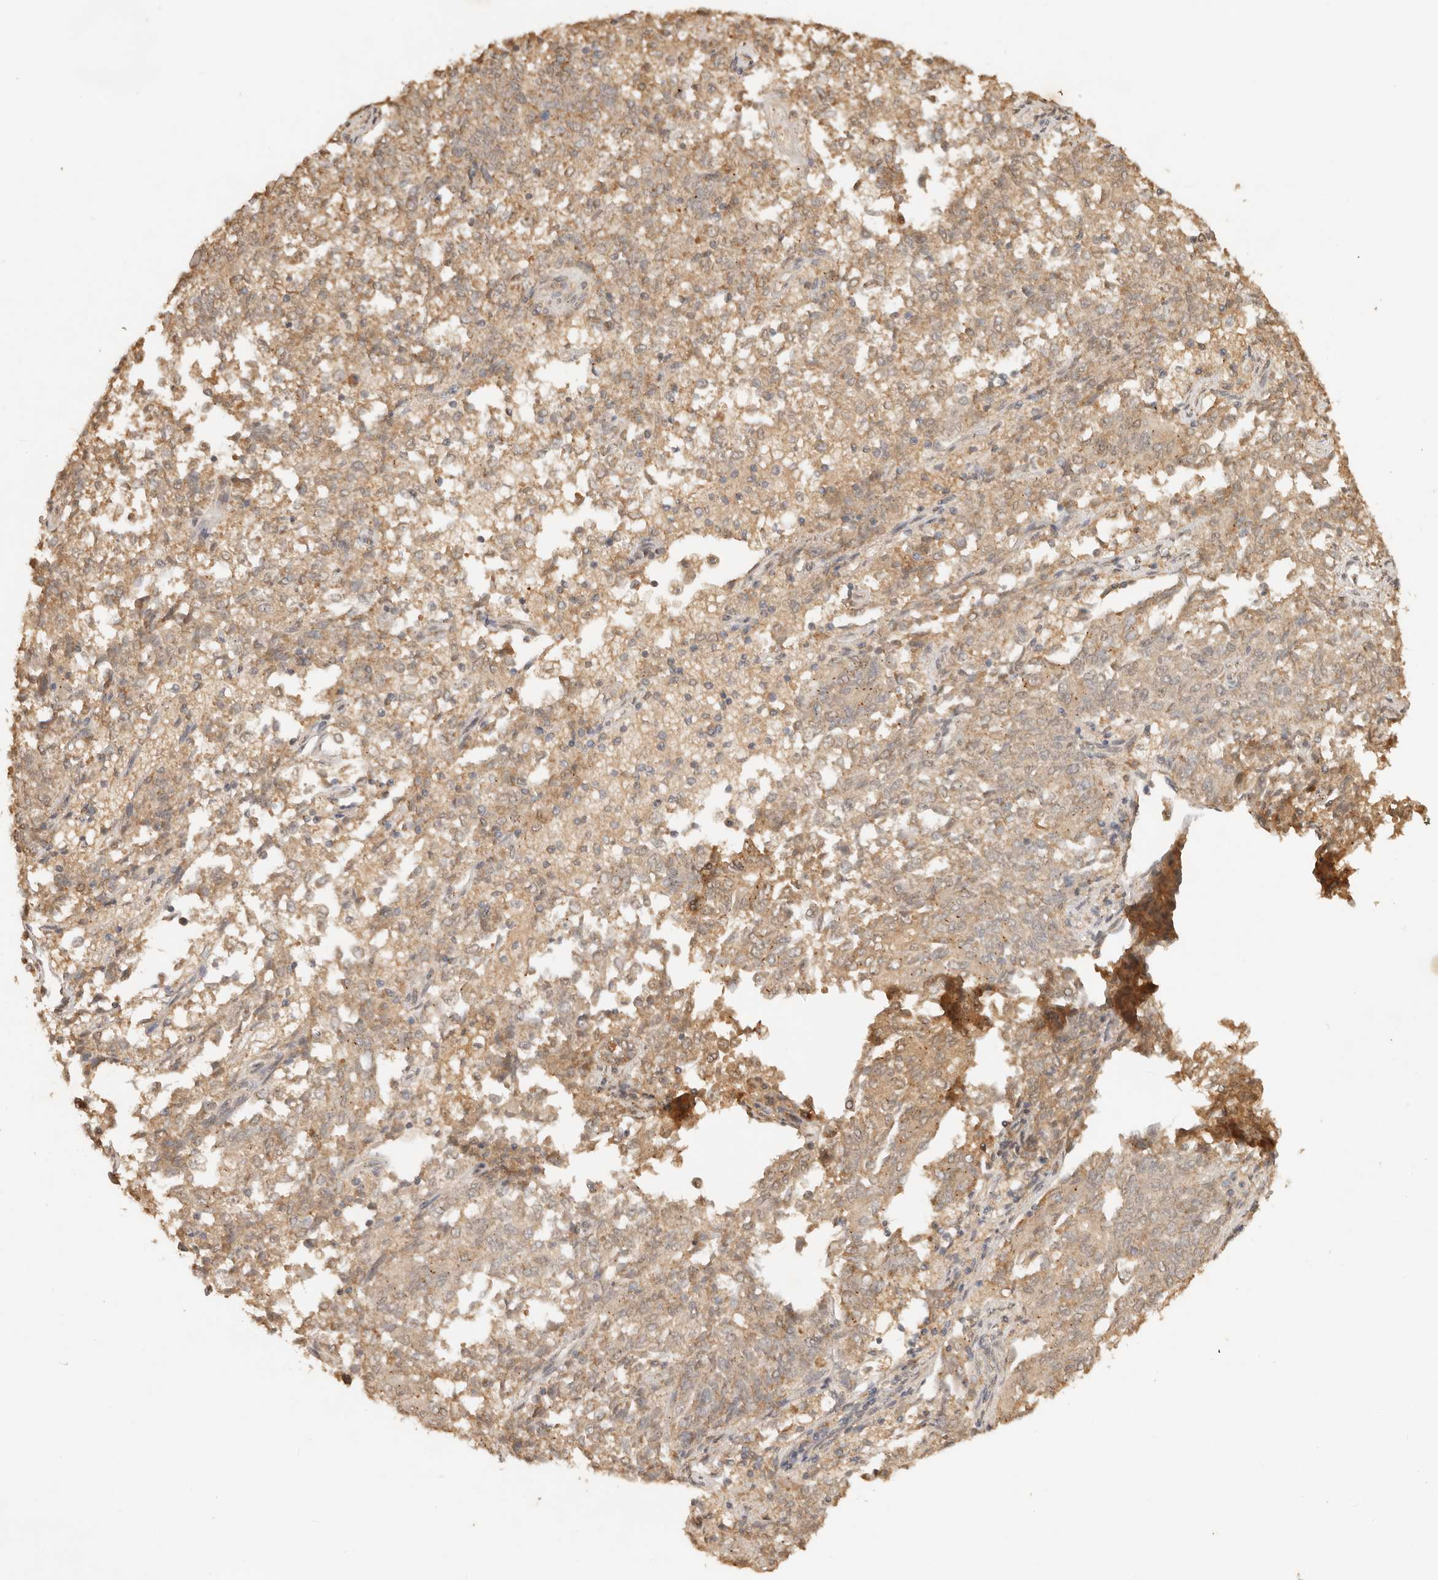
{"staining": {"intensity": "moderate", "quantity": ">75%", "location": "cytoplasmic/membranous"}, "tissue": "endometrial cancer", "cell_type": "Tumor cells", "image_type": "cancer", "snomed": [{"axis": "morphology", "description": "Adenocarcinoma, NOS"}, {"axis": "topography", "description": "Endometrium"}], "caption": "This micrograph shows immunohistochemistry (IHC) staining of endometrial adenocarcinoma, with medium moderate cytoplasmic/membranous positivity in approximately >75% of tumor cells.", "gene": "LMO4", "patient": {"sex": "female", "age": 80}}